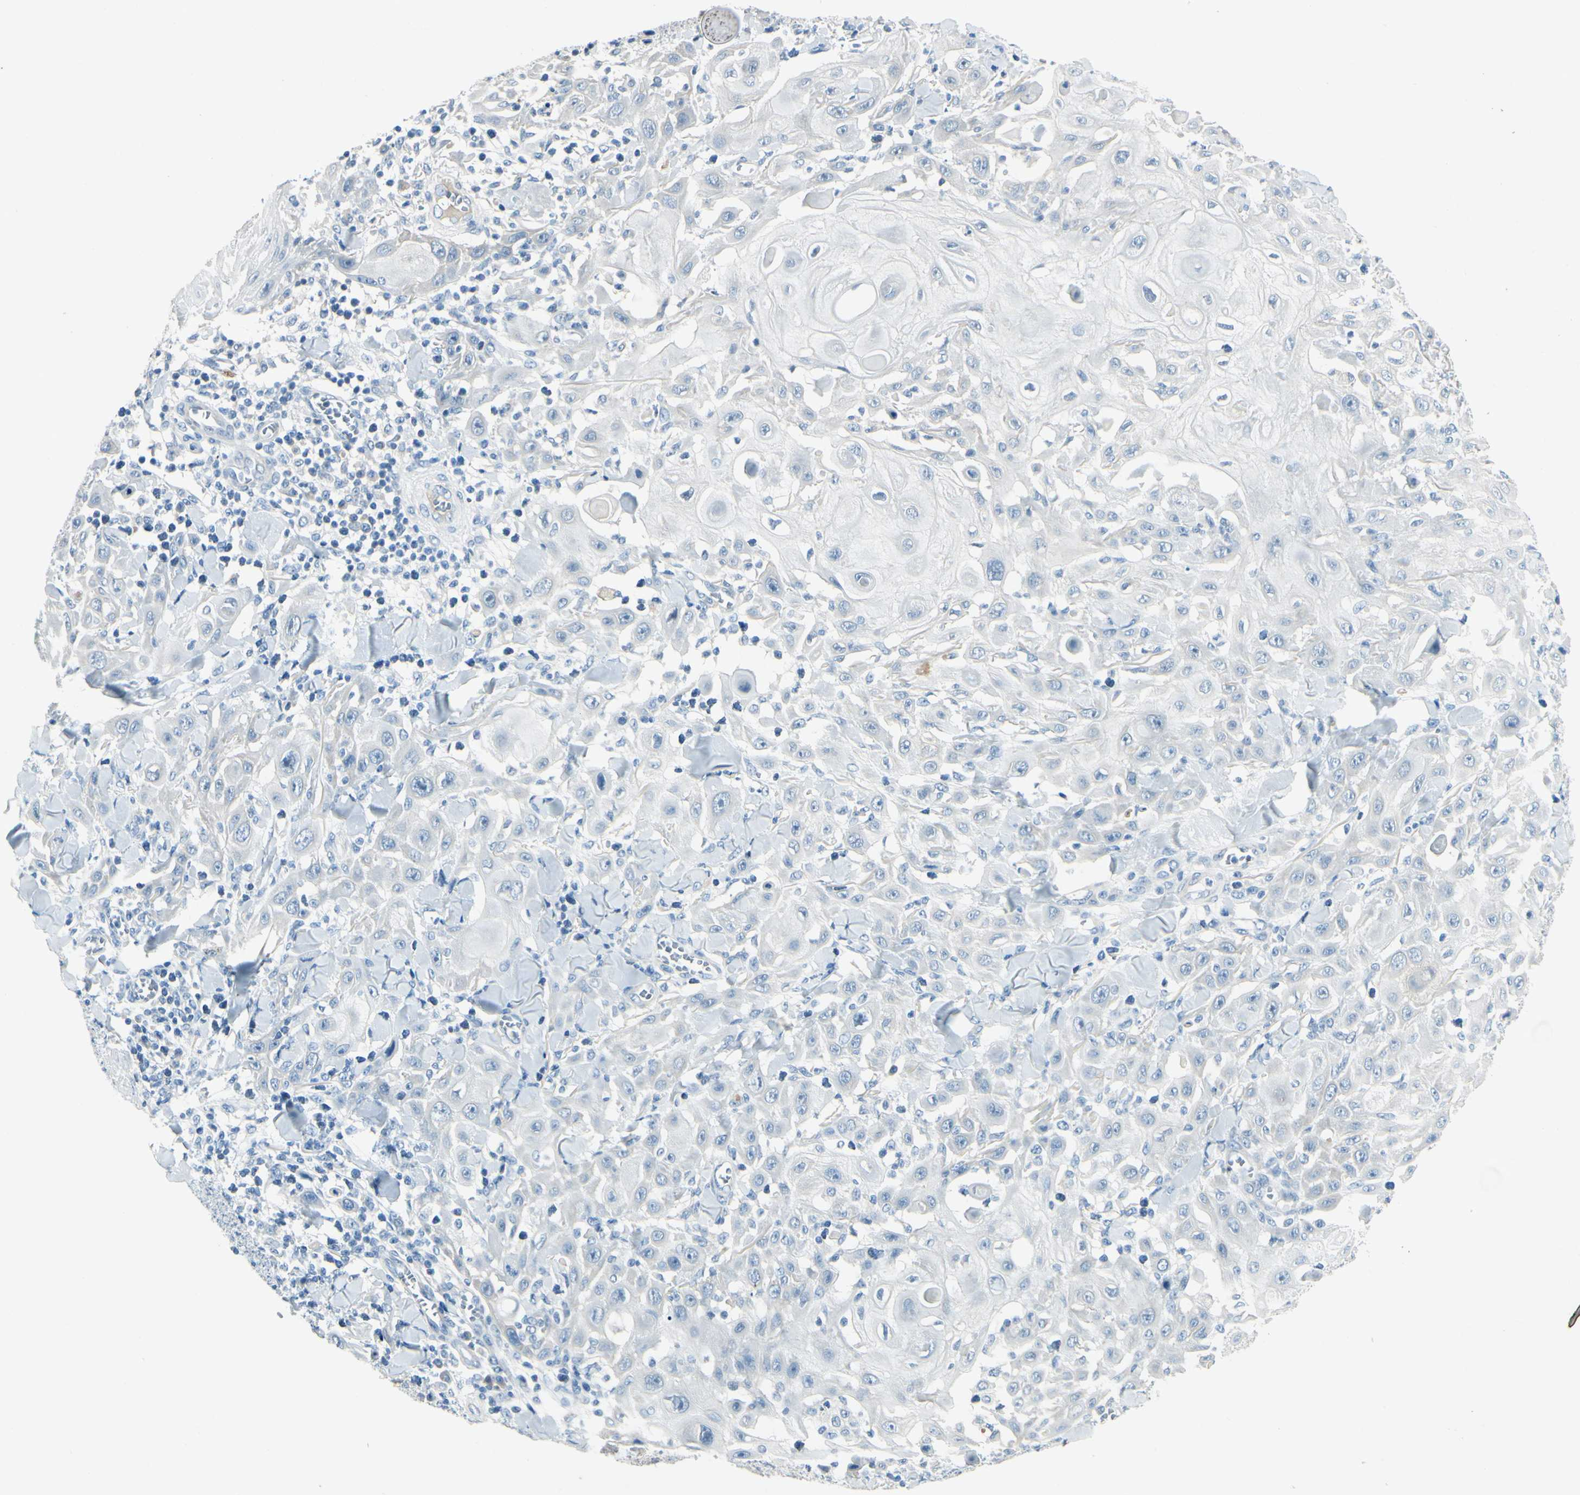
{"staining": {"intensity": "negative", "quantity": "none", "location": "none"}, "tissue": "skin cancer", "cell_type": "Tumor cells", "image_type": "cancer", "snomed": [{"axis": "morphology", "description": "Squamous cell carcinoma, NOS"}, {"axis": "topography", "description": "Skin"}], "caption": "Immunohistochemistry micrograph of skin cancer (squamous cell carcinoma) stained for a protein (brown), which shows no staining in tumor cells. (DAB (3,3'-diaminobenzidine) IHC with hematoxylin counter stain).", "gene": "SNAP91", "patient": {"sex": "male", "age": 24}}